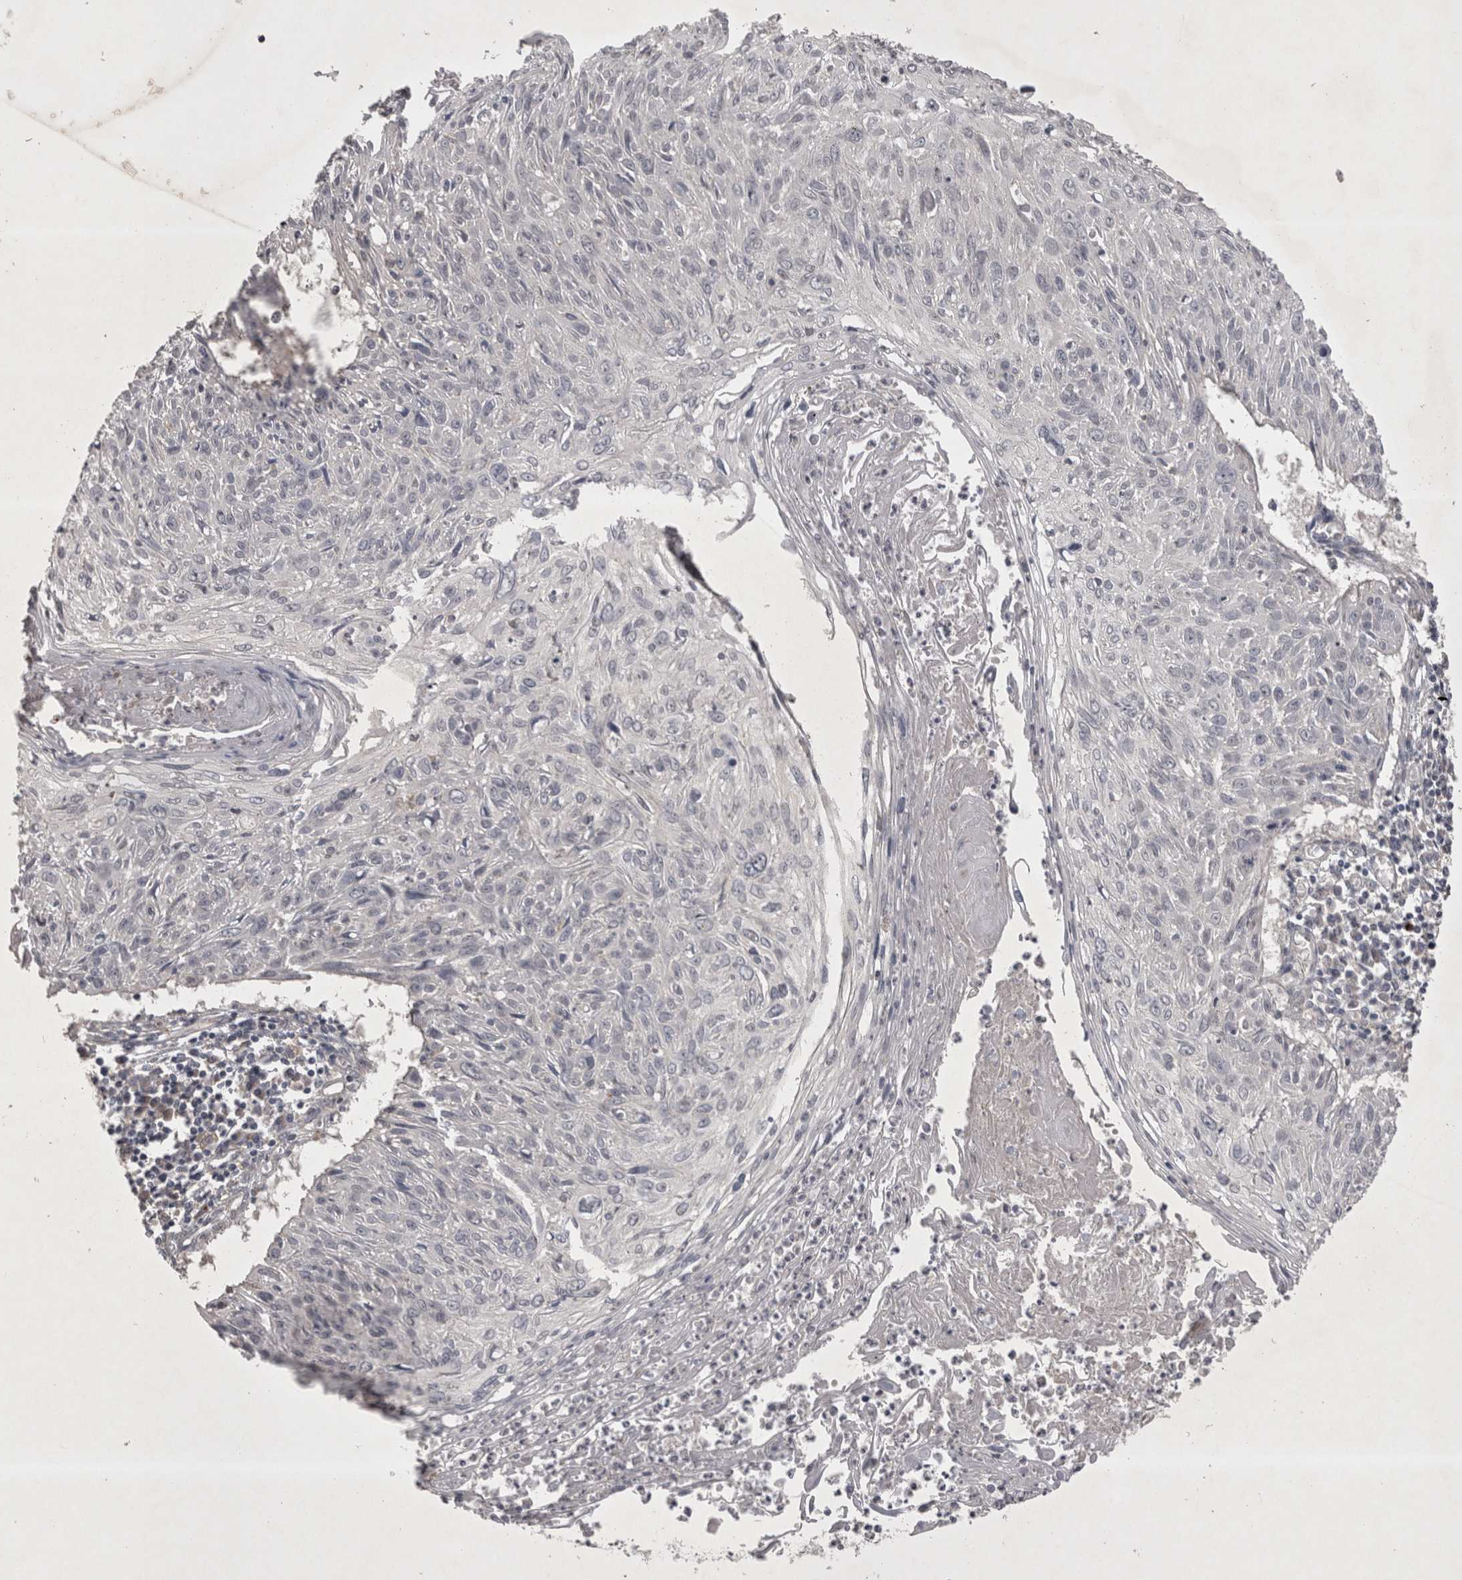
{"staining": {"intensity": "negative", "quantity": "none", "location": "none"}, "tissue": "cervical cancer", "cell_type": "Tumor cells", "image_type": "cancer", "snomed": [{"axis": "morphology", "description": "Squamous cell carcinoma, NOS"}, {"axis": "topography", "description": "Cervix"}], "caption": "Human cervical cancer (squamous cell carcinoma) stained for a protein using immunohistochemistry (IHC) shows no expression in tumor cells.", "gene": "CTBS", "patient": {"sex": "female", "age": 51}}